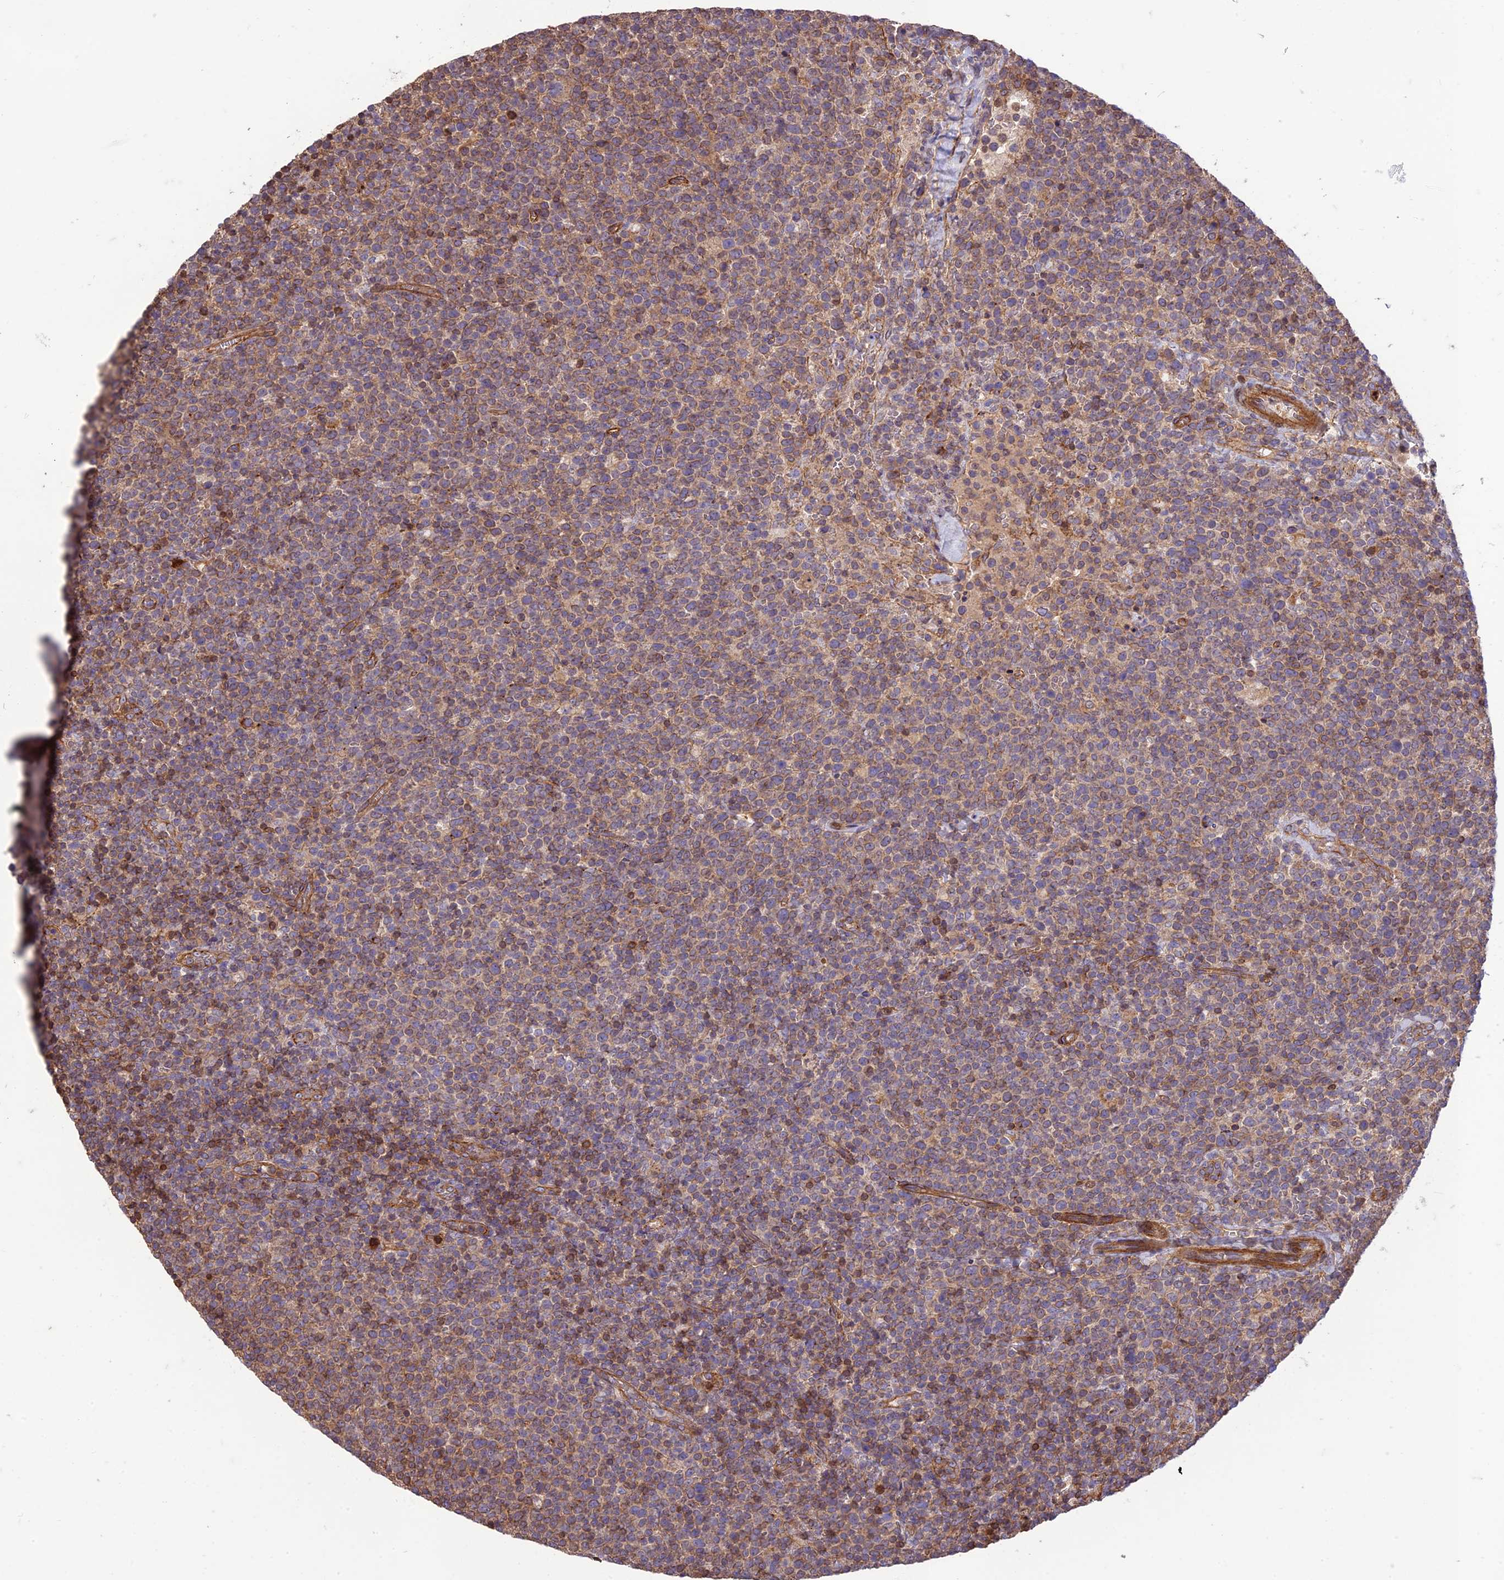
{"staining": {"intensity": "moderate", "quantity": "25%-75%", "location": "cytoplasmic/membranous"}, "tissue": "lymphoma", "cell_type": "Tumor cells", "image_type": "cancer", "snomed": [{"axis": "morphology", "description": "Malignant lymphoma, non-Hodgkin's type, High grade"}, {"axis": "topography", "description": "Lymph node"}], "caption": "Protein analysis of lymphoma tissue exhibits moderate cytoplasmic/membranous expression in approximately 25%-75% of tumor cells.", "gene": "HPSE2", "patient": {"sex": "male", "age": 61}}